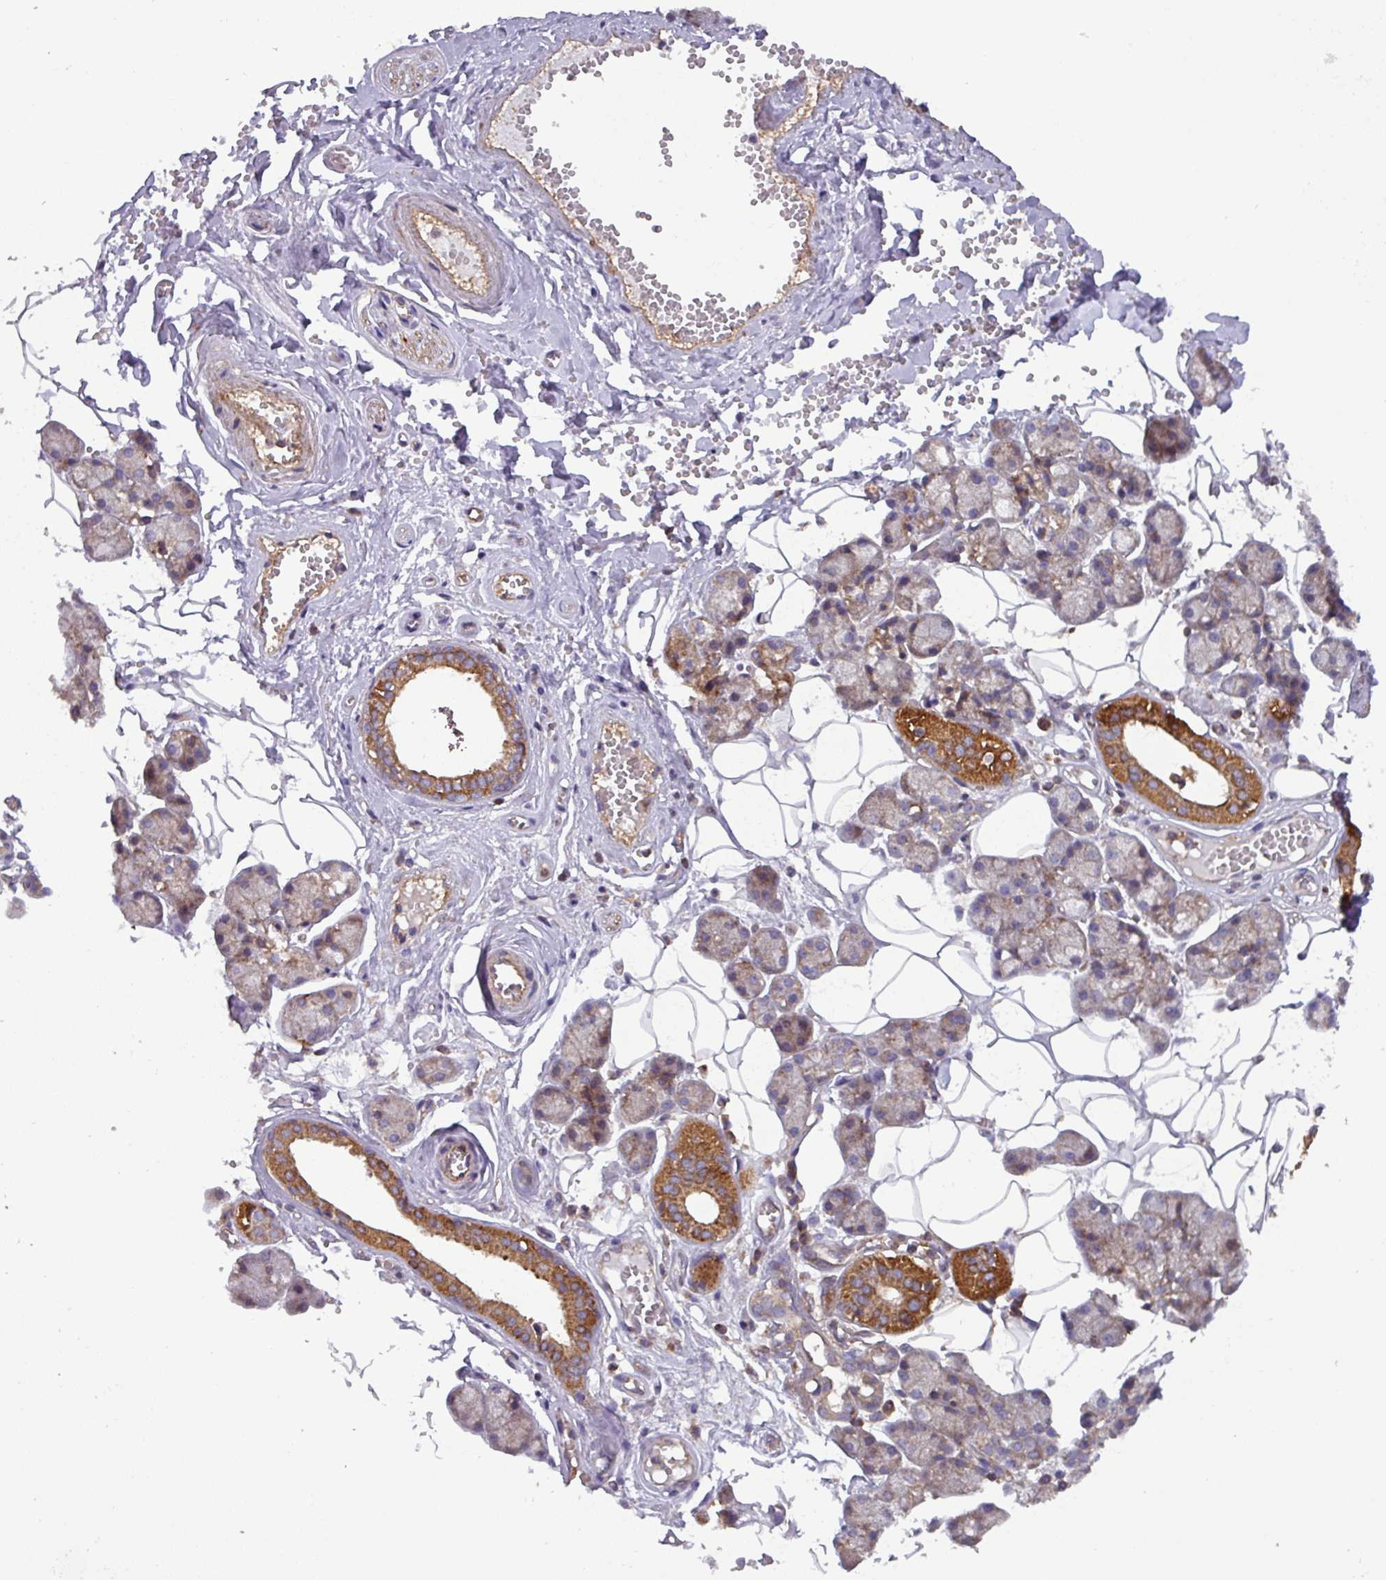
{"staining": {"intensity": "strong", "quantity": "25%-75%", "location": "cytoplasmic/membranous"}, "tissue": "salivary gland", "cell_type": "Glandular cells", "image_type": "normal", "snomed": [{"axis": "morphology", "description": "Normal tissue, NOS"}, {"axis": "topography", "description": "Salivary gland"}], "caption": "Normal salivary gland demonstrates strong cytoplasmic/membranous expression in approximately 25%-75% of glandular cells.", "gene": "PLEKHD1", "patient": {"sex": "male", "age": 62}}